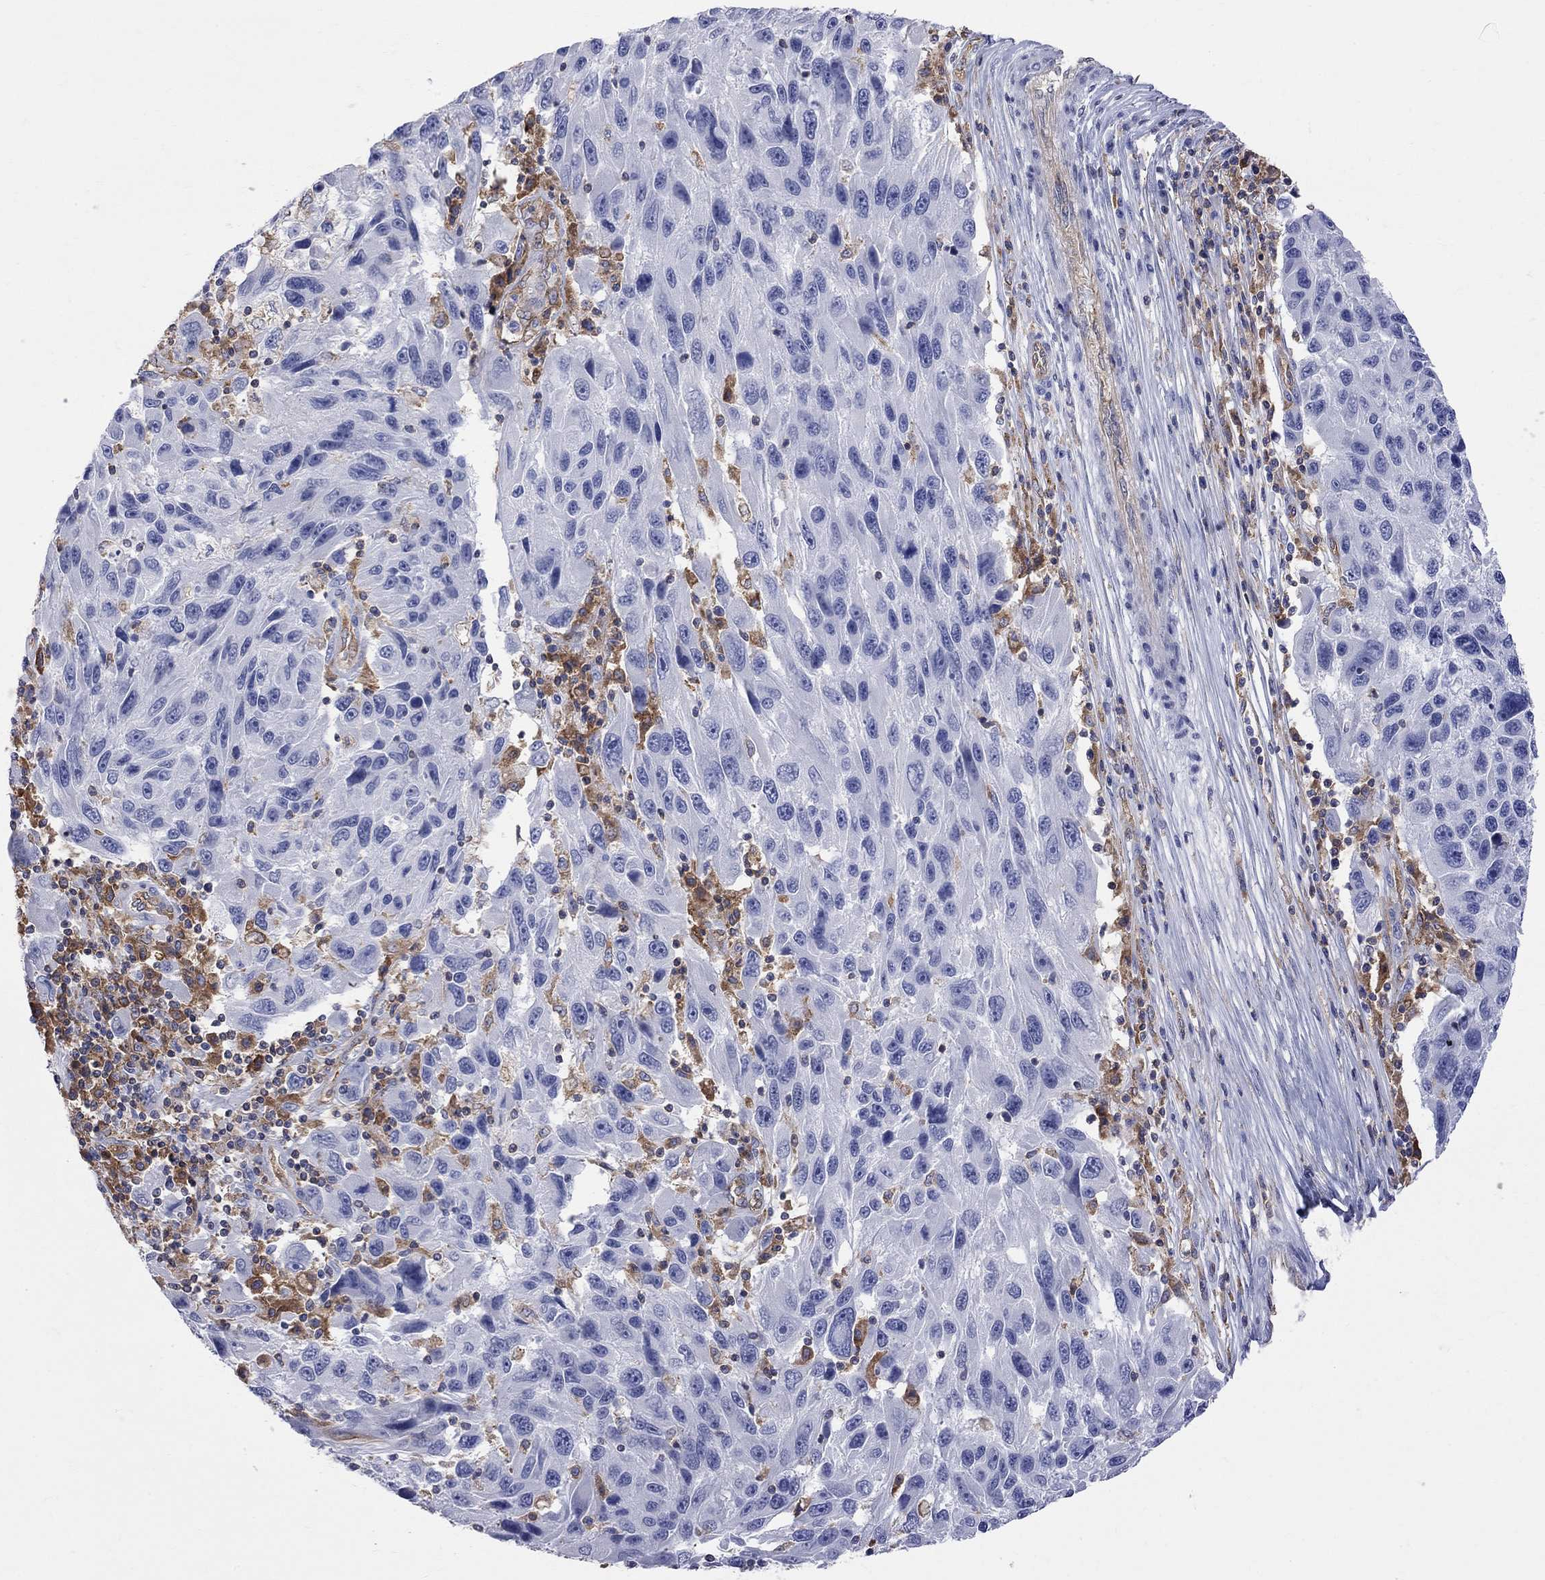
{"staining": {"intensity": "negative", "quantity": "none", "location": "none"}, "tissue": "melanoma", "cell_type": "Tumor cells", "image_type": "cancer", "snomed": [{"axis": "morphology", "description": "Malignant melanoma, NOS"}, {"axis": "topography", "description": "Skin"}], "caption": "DAB (3,3'-diaminobenzidine) immunohistochemical staining of malignant melanoma reveals no significant staining in tumor cells. (Immunohistochemistry, brightfield microscopy, high magnification).", "gene": "ABI3", "patient": {"sex": "male", "age": 53}}